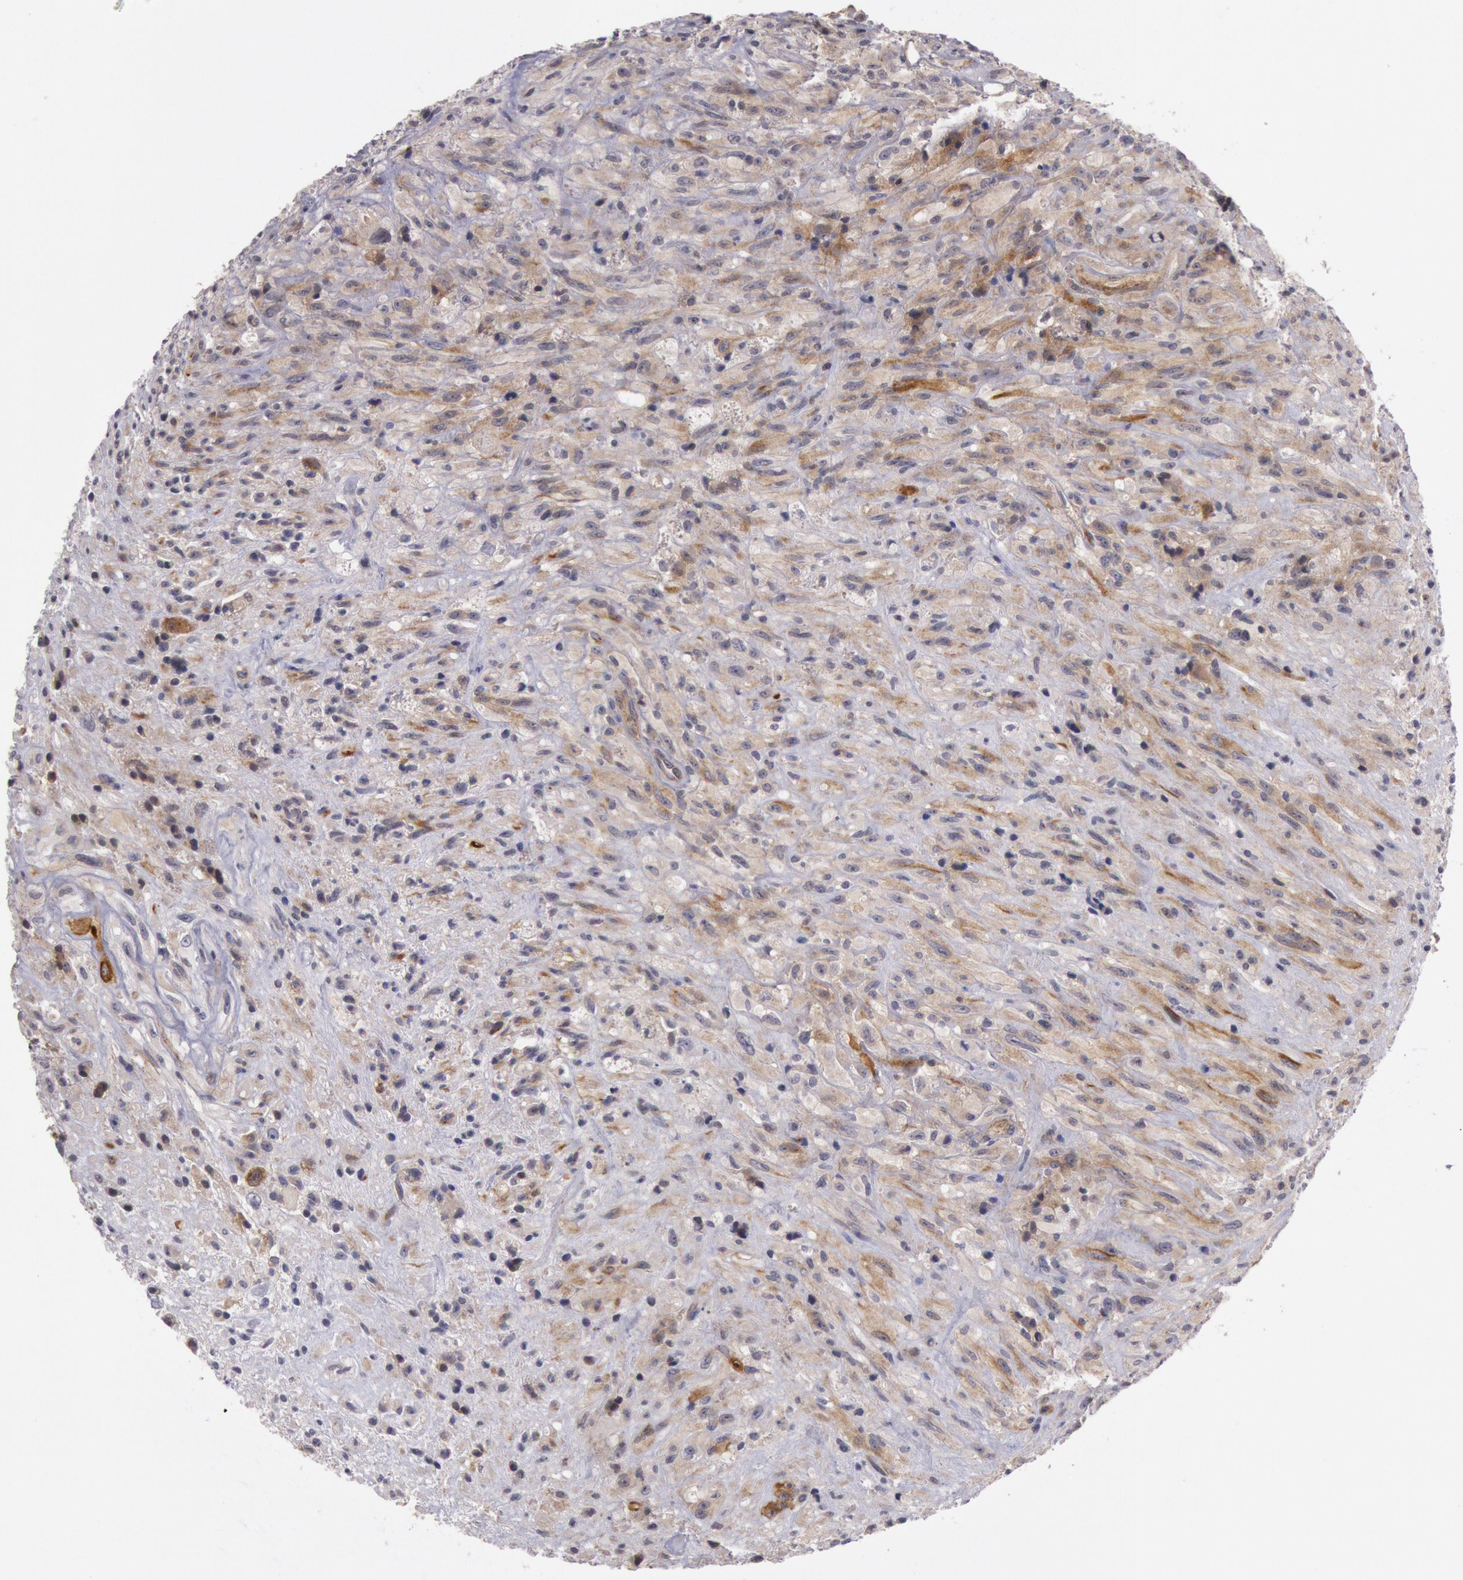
{"staining": {"intensity": "moderate", "quantity": ">75%", "location": "cytoplasmic/membranous"}, "tissue": "glioma", "cell_type": "Tumor cells", "image_type": "cancer", "snomed": [{"axis": "morphology", "description": "Glioma, malignant, High grade"}, {"axis": "topography", "description": "Brain"}], "caption": "This image demonstrates IHC staining of glioma, with medium moderate cytoplasmic/membranous staining in approximately >75% of tumor cells.", "gene": "TRIB2", "patient": {"sex": "male", "age": 48}}